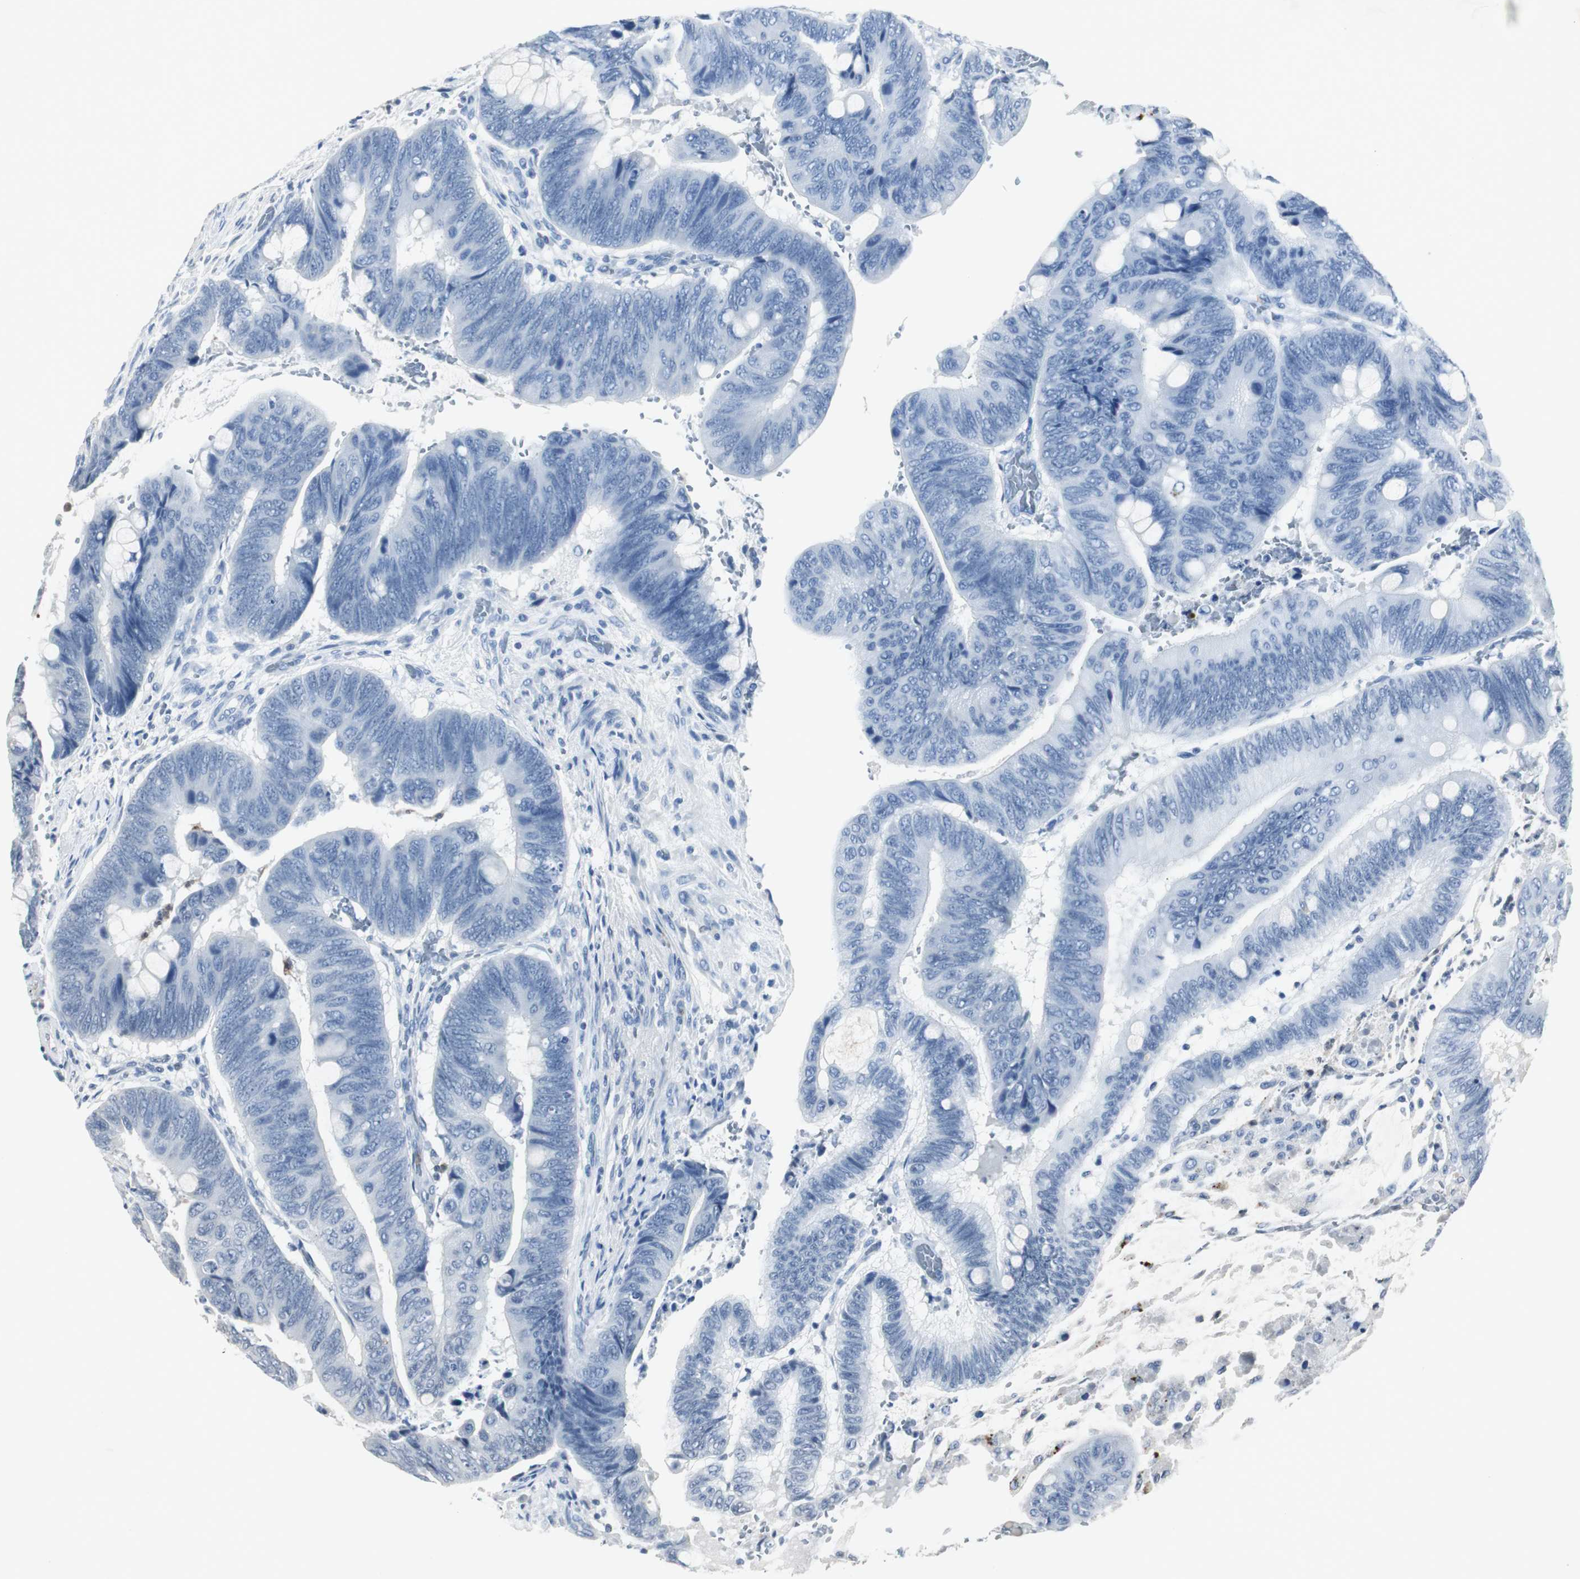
{"staining": {"intensity": "negative", "quantity": "none", "location": "none"}, "tissue": "colorectal cancer", "cell_type": "Tumor cells", "image_type": "cancer", "snomed": [{"axis": "morphology", "description": "Normal tissue, NOS"}, {"axis": "morphology", "description": "Adenocarcinoma, NOS"}, {"axis": "topography", "description": "Rectum"}], "caption": "Micrograph shows no significant protein staining in tumor cells of colorectal adenocarcinoma.", "gene": "ADNP2", "patient": {"sex": "male", "age": 92}}